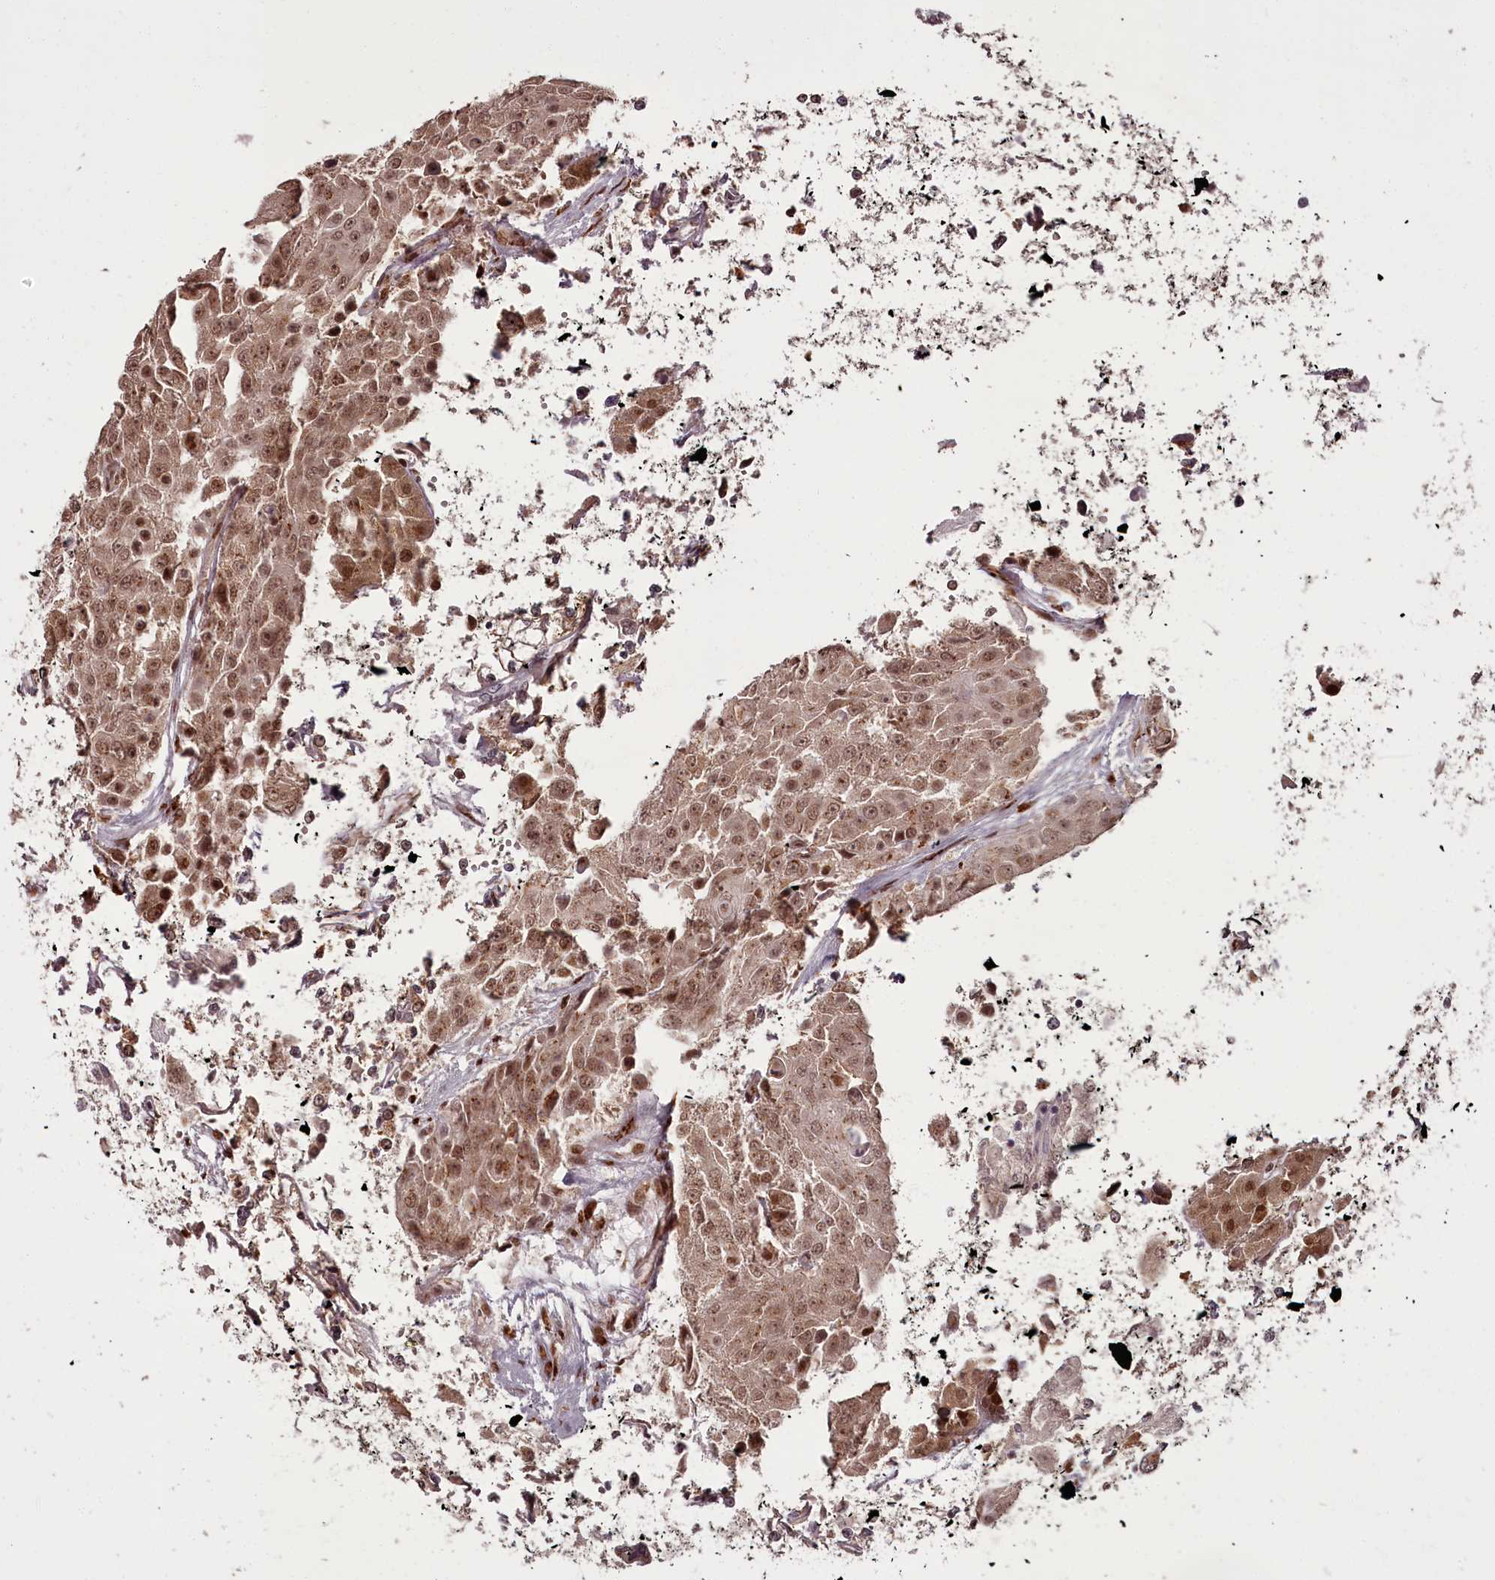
{"staining": {"intensity": "moderate", "quantity": ">75%", "location": "cytoplasmic/membranous,nuclear"}, "tissue": "renal cancer", "cell_type": "Tumor cells", "image_type": "cancer", "snomed": [{"axis": "morphology", "description": "Adenocarcinoma, NOS"}, {"axis": "topography", "description": "Kidney"}], "caption": "Immunohistochemistry (DAB) staining of human renal cancer (adenocarcinoma) reveals moderate cytoplasmic/membranous and nuclear protein staining in about >75% of tumor cells.", "gene": "CEP83", "patient": {"sex": "female", "age": 52}}